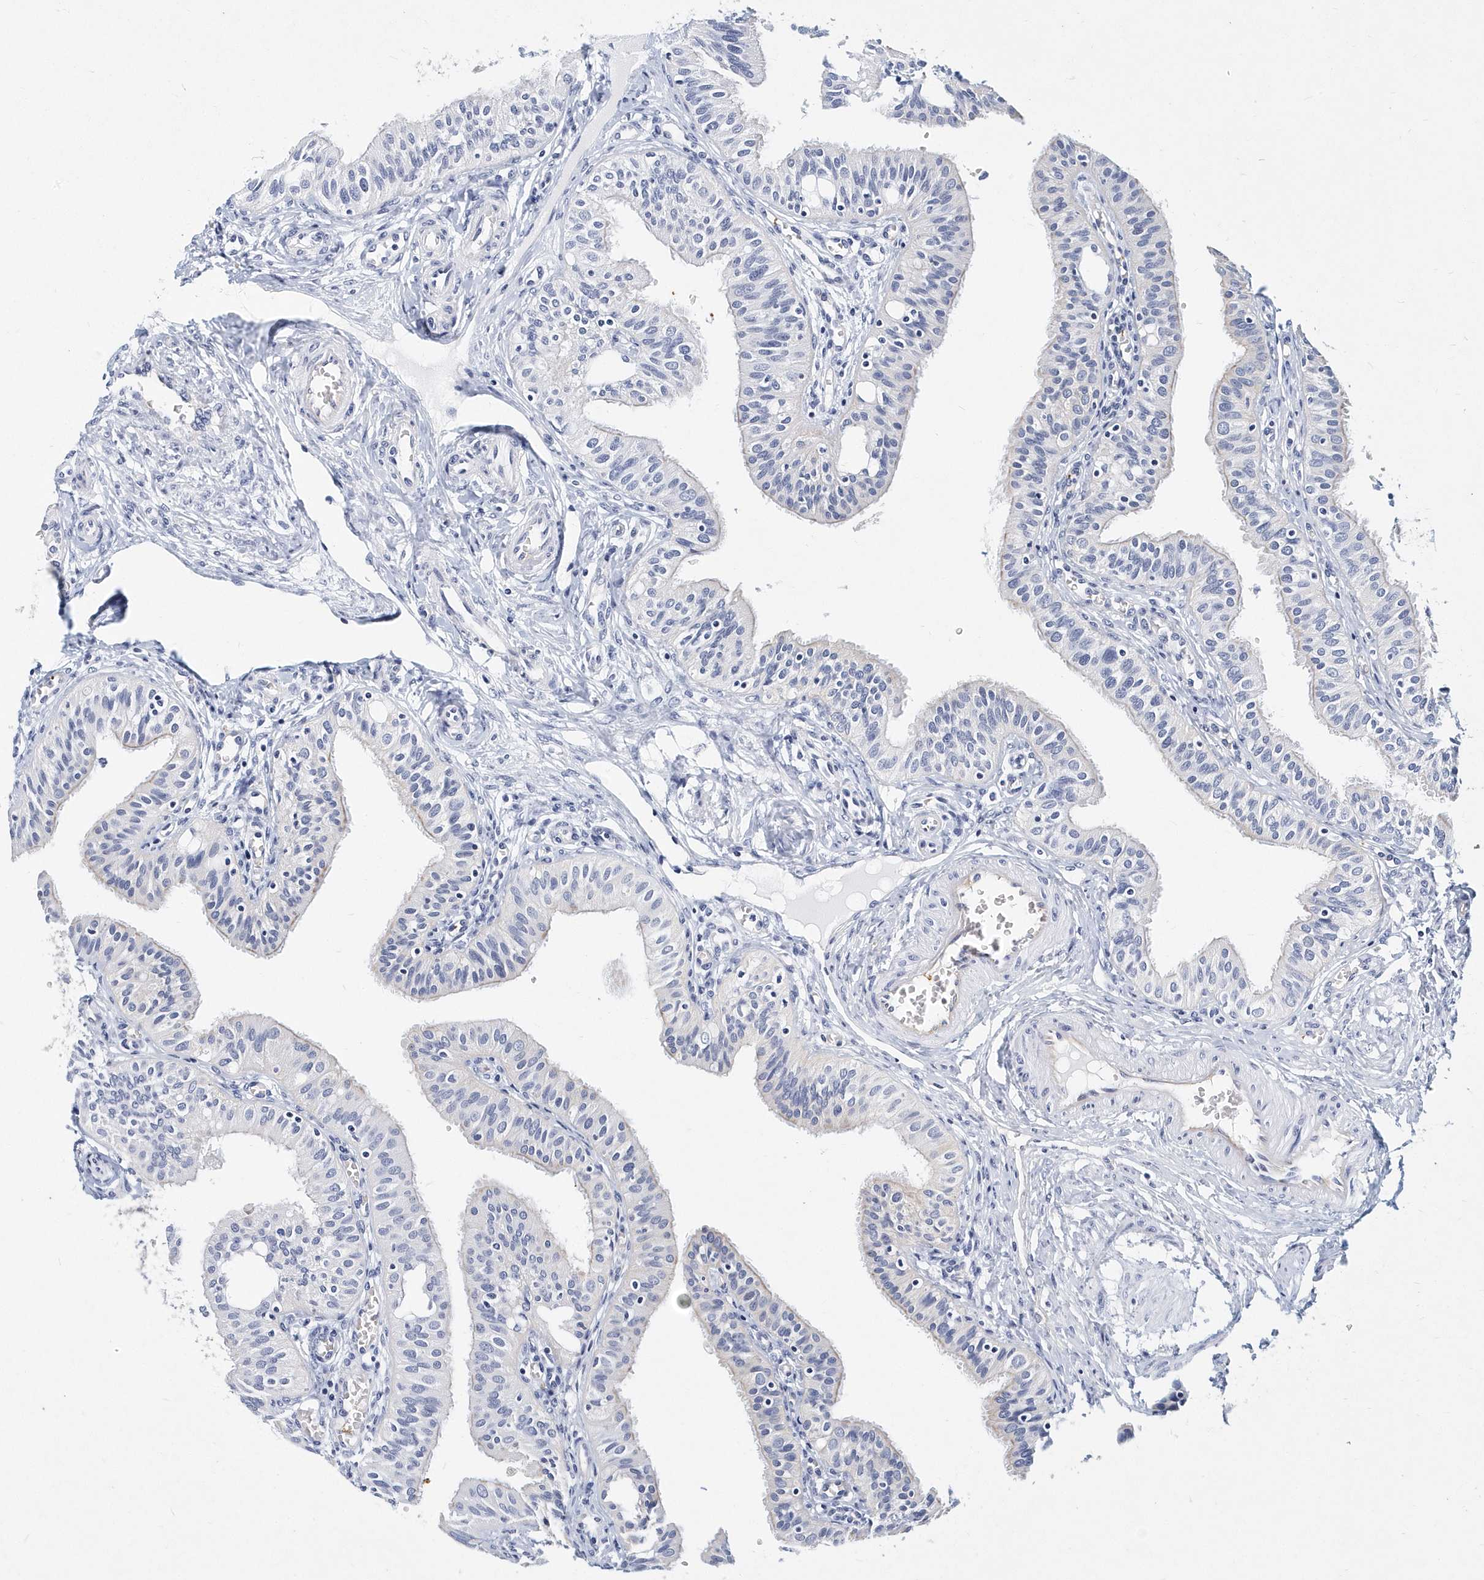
{"staining": {"intensity": "negative", "quantity": "none", "location": "none"}, "tissue": "fallopian tube", "cell_type": "Glandular cells", "image_type": "normal", "snomed": [{"axis": "morphology", "description": "Normal tissue, NOS"}, {"axis": "topography", "description": "Fallopian tube"}, {"axis": "topography", "description": "Ovary"}], "caption": "This histopathology image is of benign fallopian tube stained with IHC to label a protein in brown with the nuclei are counter-stained blue. There is no expression in glandular cells. (DAB (3,3'-diaminobenzidine) IHC with hematoxylin counter stain).", "gene": "ITGA2B", "patient": {"sex": "female", "age": 42}}